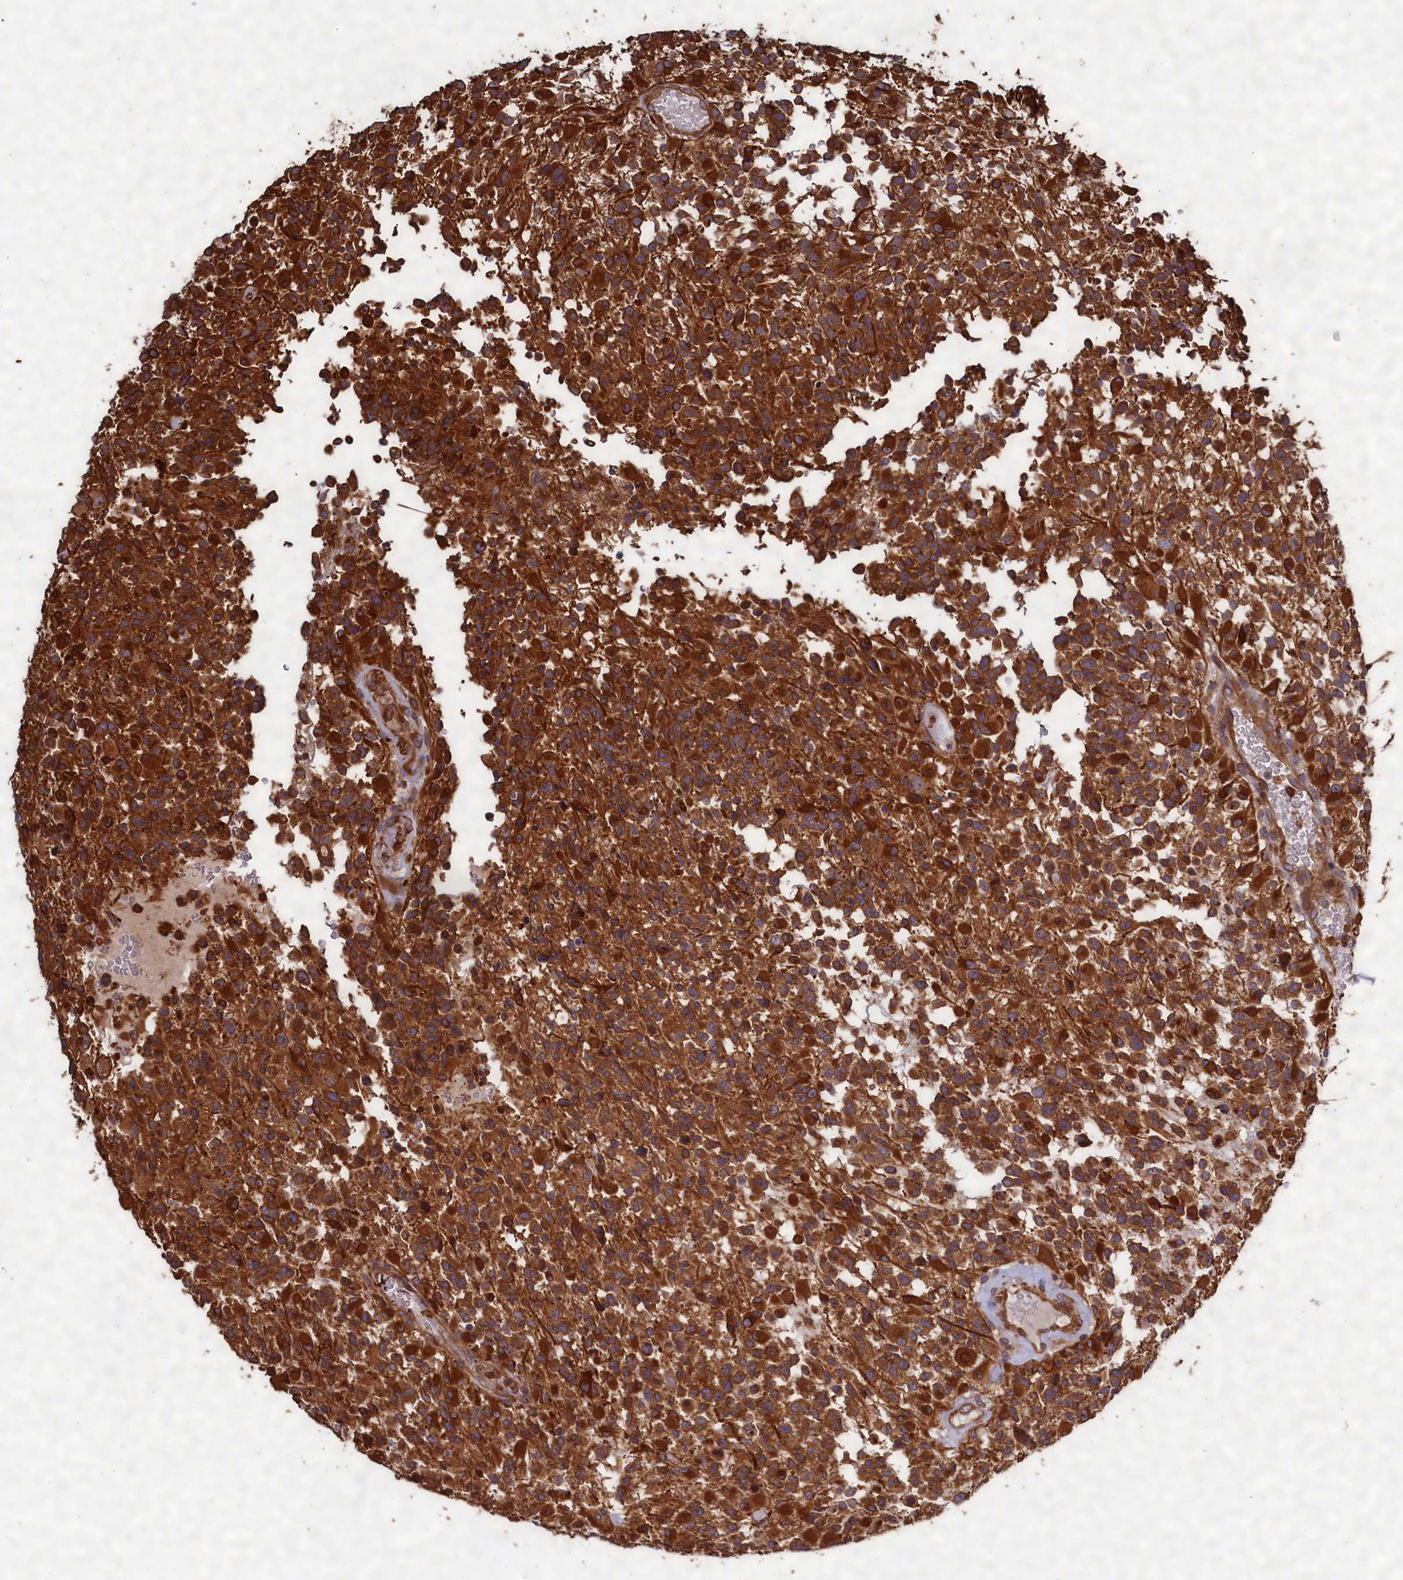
{"staining": {"intensity": "strong", "quantity": ">75%", "location": "cytoplasmic/membranous"}, "tissue": "glioma", "cell_type": "Tumor cells", "image_type": "cancer", "snomed": [{"axis": "morphology", "description": "Glioma, malignant, High grade"}, {"axis": "morphology", "description": "Glioblastoma, NOS"}, {"axis": "topography", "description": "Brain"}], "caption": "Immunohistochemistry image of neoplastic tissue: human glioma stained using IHC shows high levels of strong protein expression localized specifically in the cytoplasmic/membranous of tumor cells, appearing as a cytoplasmic/membranous brown color.", "gene": "CCDC124", "patient": {"sex": "male", "age": 60}}